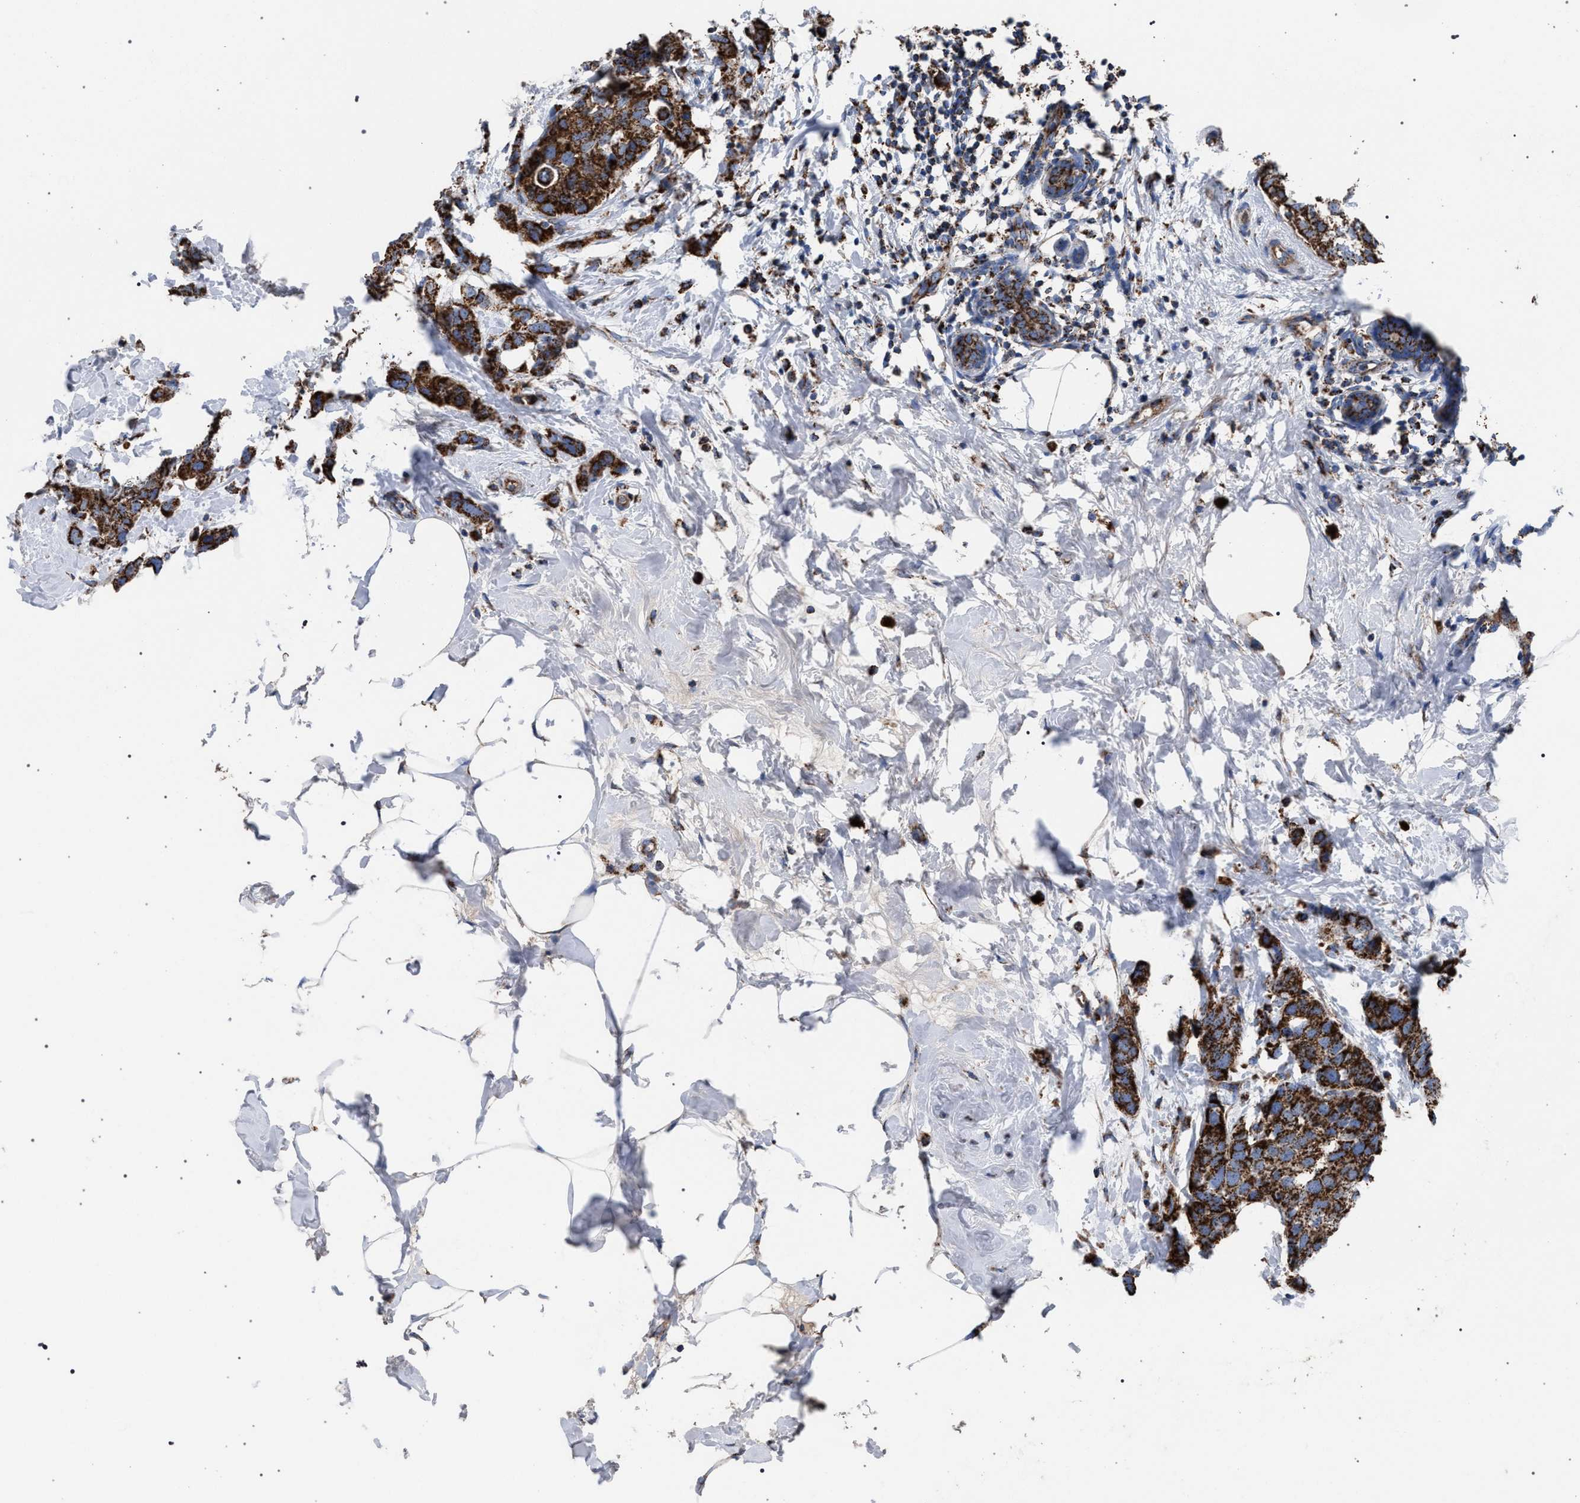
{"staining": {"intensity": "strong", "quantity": ">75%", "location": "cytoplasmic/membranous"}, "tissue": "breast cancer", "cell_type": "Tumor cells", "image_type": "cancer", "snomed": [{"axis": "morphology", "description": "Normal tissue, NOS"}, {"axis": "morphology", "description": "Duct carcinoma"}, {"axis": "topography", "description": "Breast"}], "caption": "Immunohistochemical staining of human intraductal carcinoma (breast) reveals high levels of strong cytoplasmic/membranous positivity in approximately >75% of tumor cells.", "gene": "VPS13A", "patient": {"sex": "female", "age": 50}}